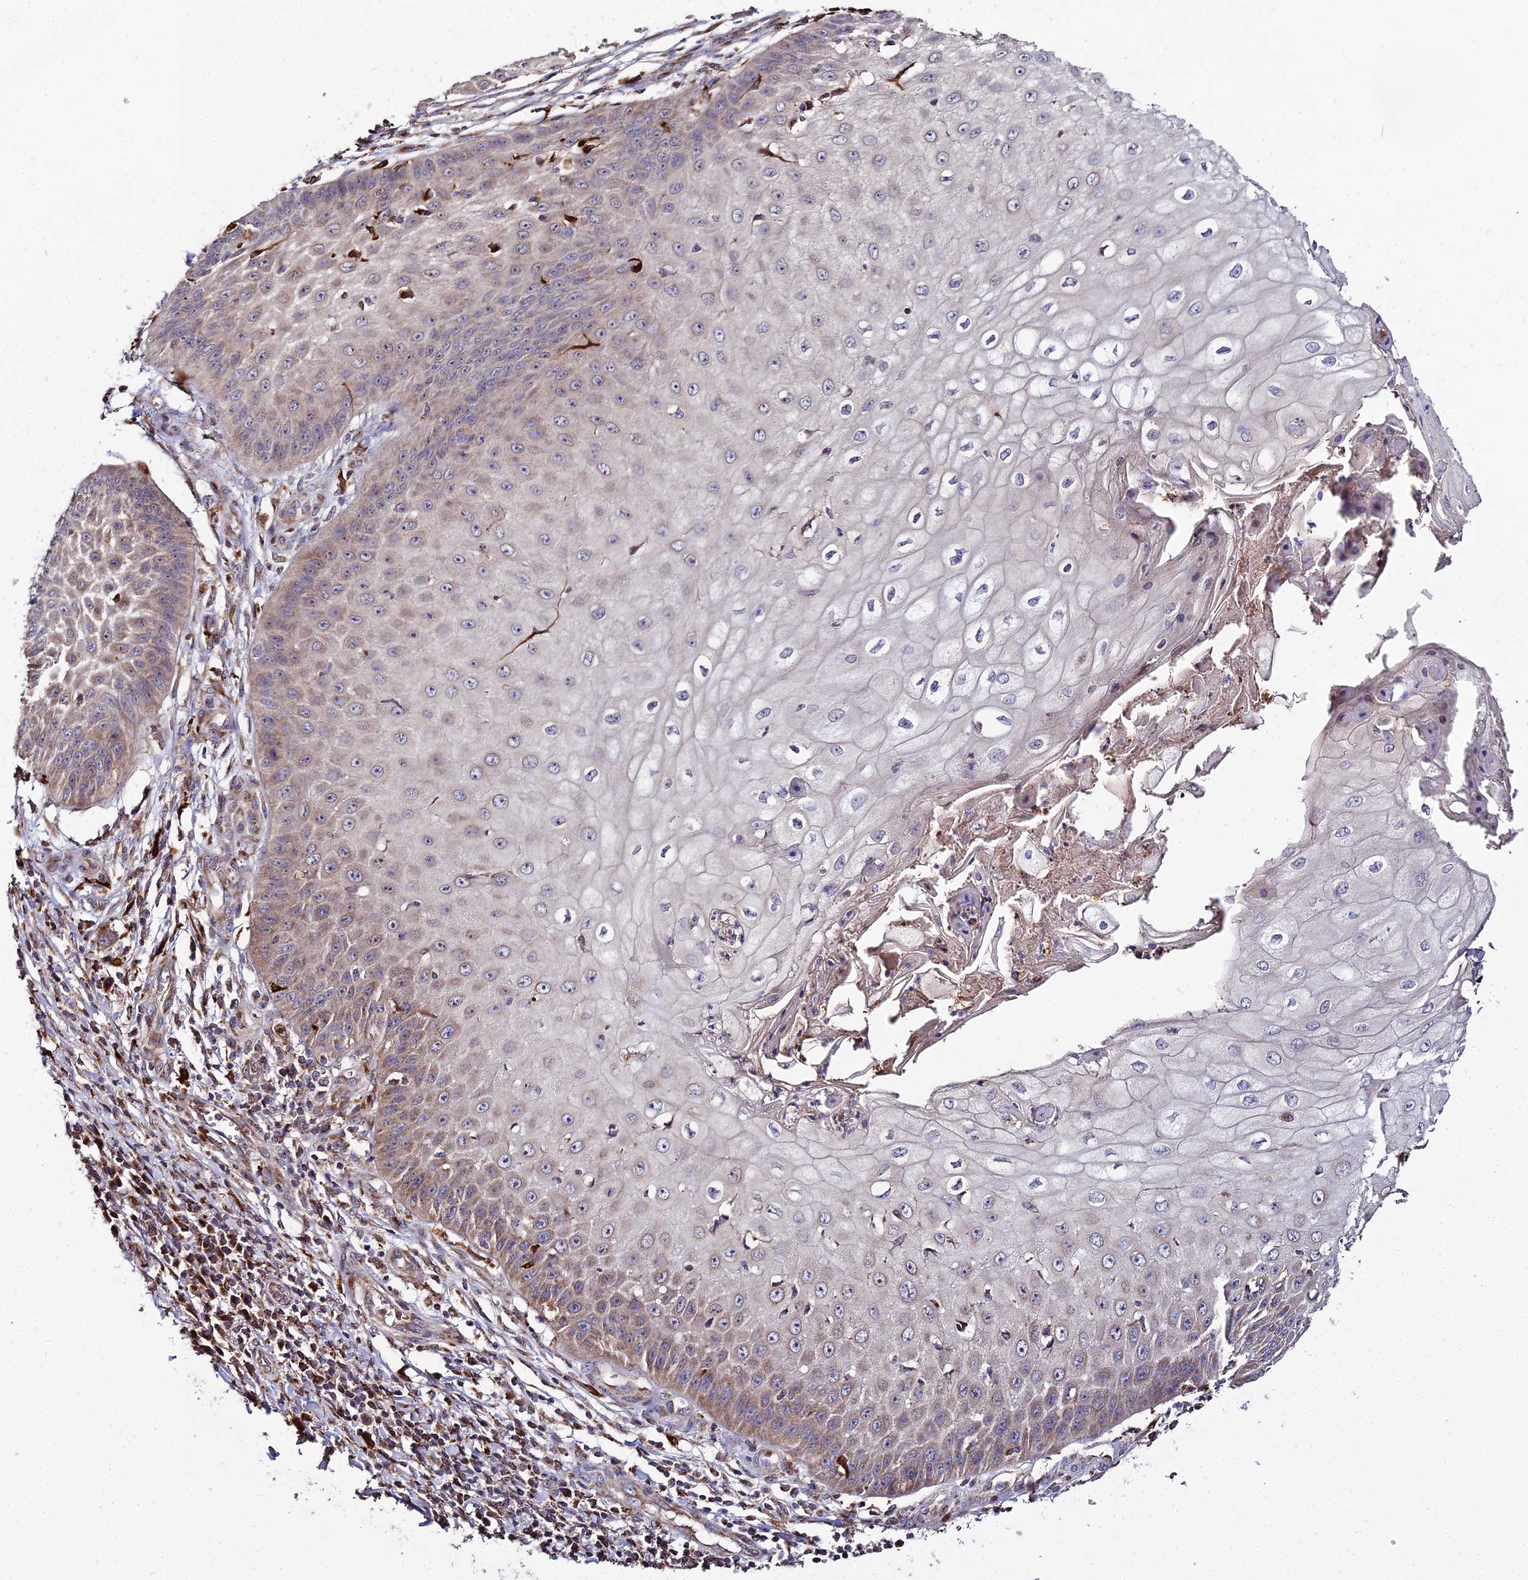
{"staining": {"intensity": "moderate", "quantity": "25%-75%", "location": "cytoplasmic/membranous"}, "tissue": "skin cancer", "cell_type": "Tumor cells", "image_type": "cancer", "snomed": [{"axis": "morphology", "description": "Squamous cell carcinoma, NOS"}, {"axis": "topography", "description": "Skin"}], "caption": "The micrograph exhibits a brown stain indicating the presence of a protein in the cytoplasmic/membranous of tumor cells in skin squamous cell carcinoma.", "gene": "PEX19", "patient": {"sex": "male", "age": 70}}